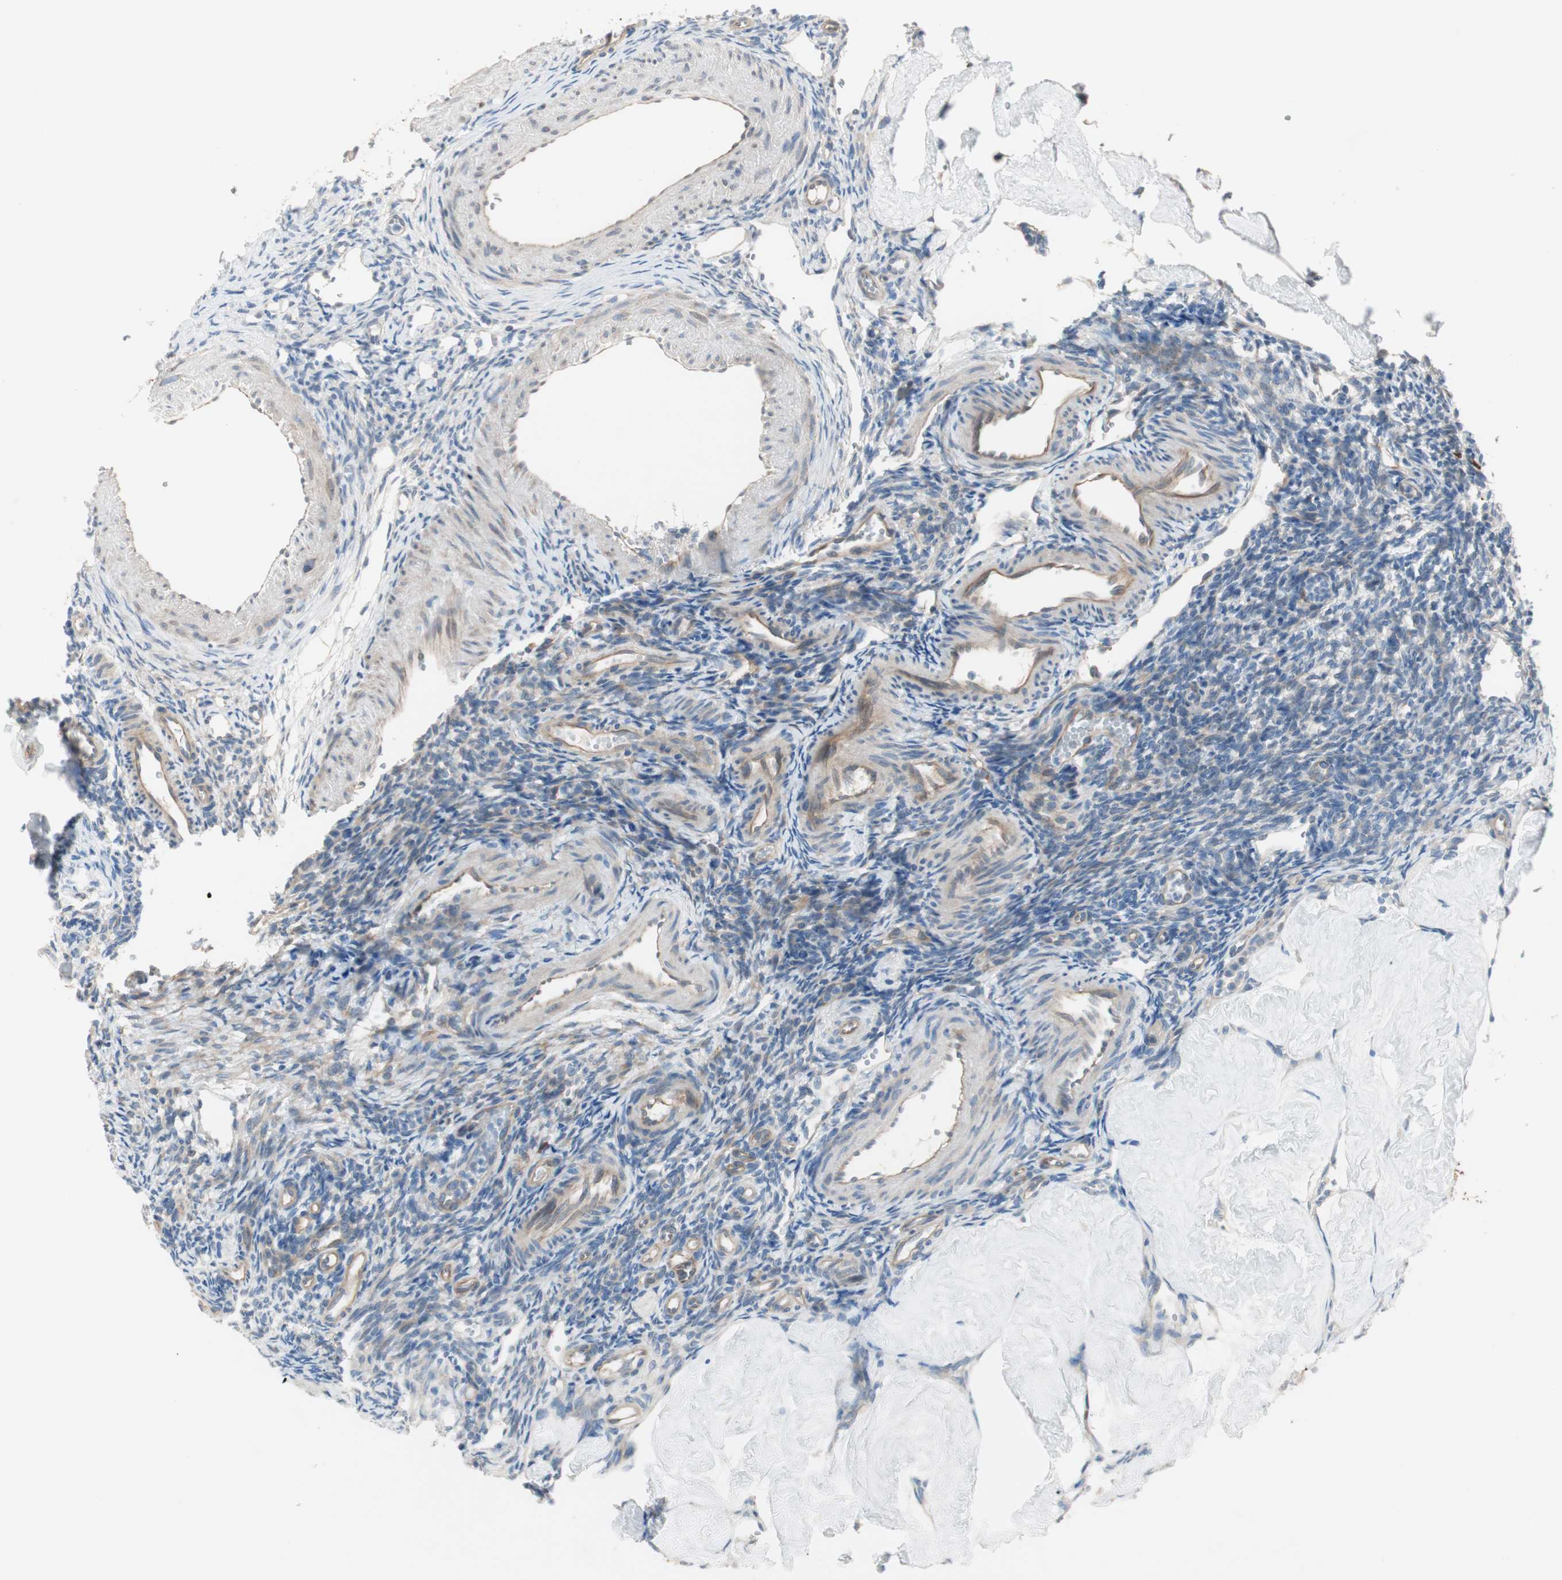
{"staining": {"intensity": "weak", "quantity": "<25%", "location": "cytoplasmic/membranous"}, "tissue": "ovary", "cell_type": "Ovarian stroma cells", "image_type": "normal", "snomed": [{"axis": "morphology", "description": "Normal tissue, NOS"}, {"axis": "topography", "description": "Ovary"}], "caption": "The image displays no staining of ovarian stroma cells in unremarkable ovary.", "gene": "CDK3", "patient": {"sex": "female", "age": 33}}